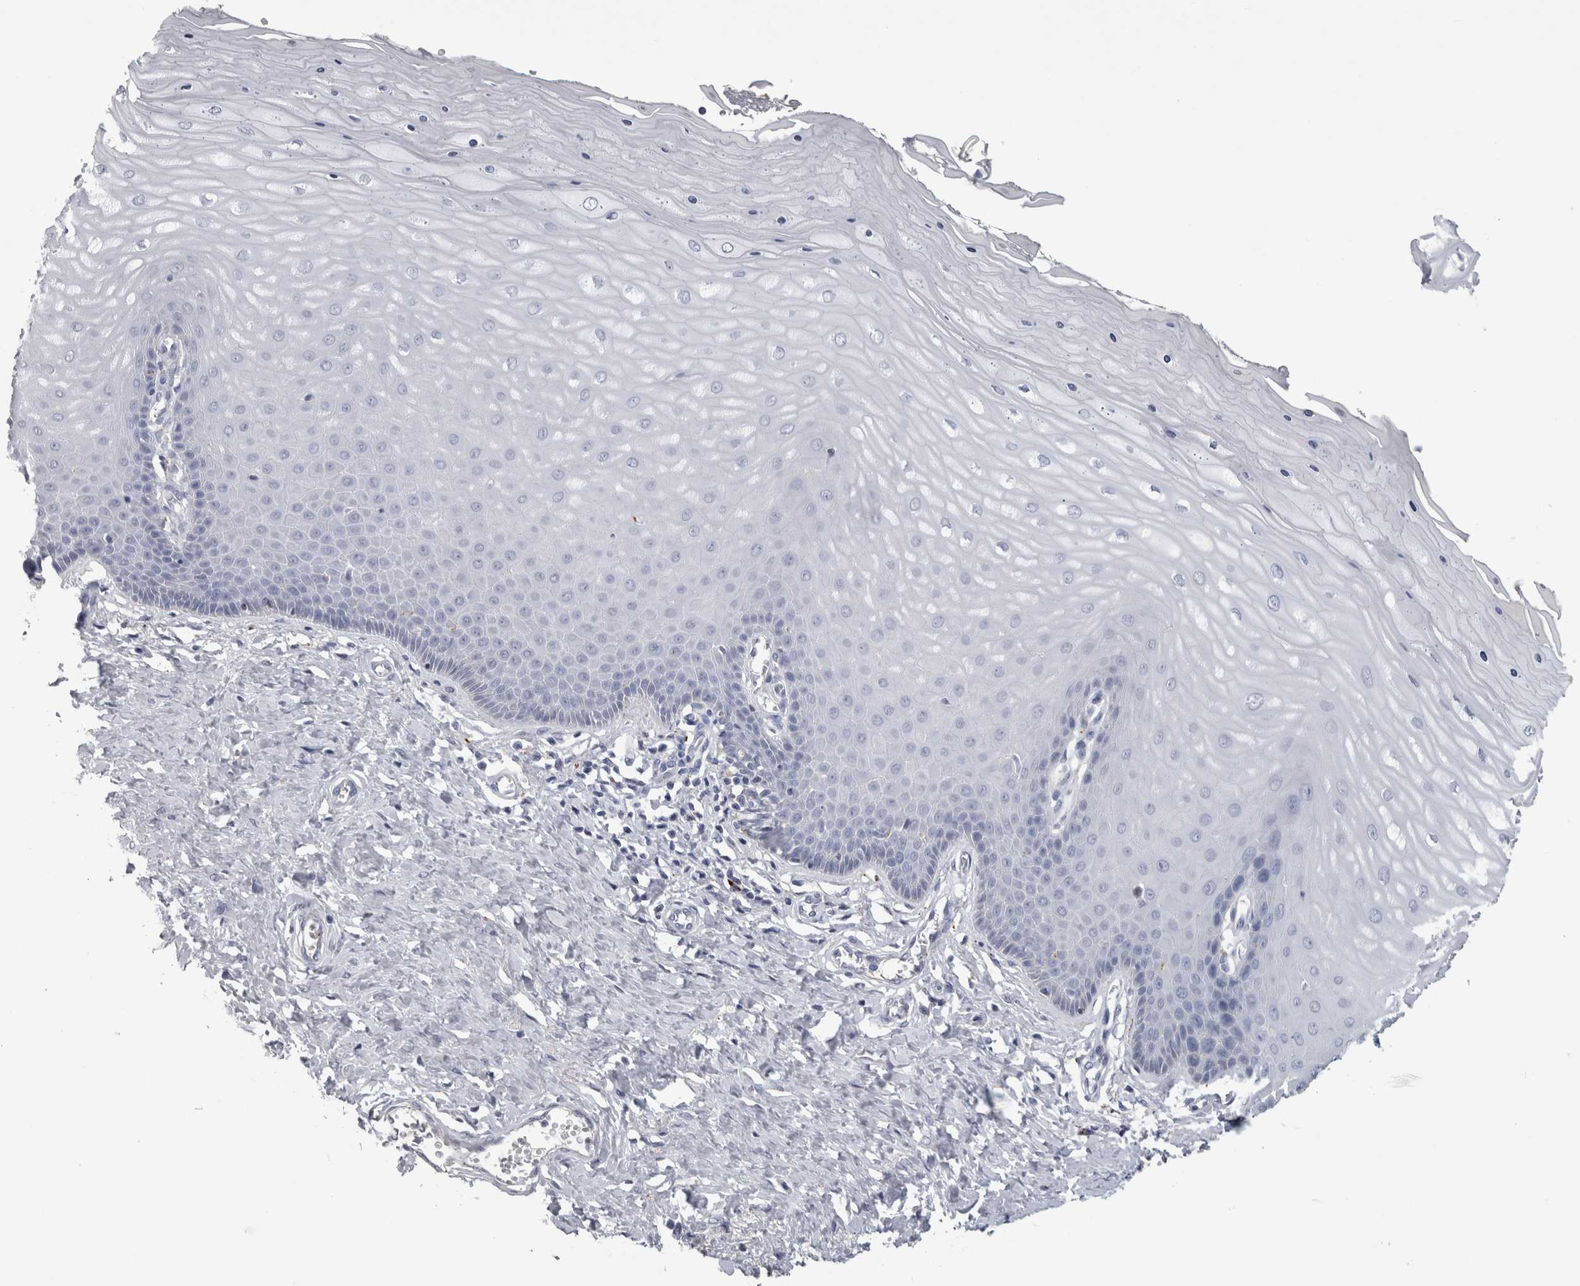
{"staining": {"intensity": "negative", "quantity": "none", "location": "none"}, "tissue": "cervix", "cell_type": "Glandular cells", "image_type": "normal", "snomed": [{"axis": "morphology", "description": "Normal tissue, NOS"}, {"axis": "topography", "description": "Cervix"}], "caption": "This is an immunohistochemistry (IHC) histopathology image of unremarkable cervix. There is no positivity in glandular cells.", "gene": "DPP7", "patient": {"sex": "female", "age": 55}}